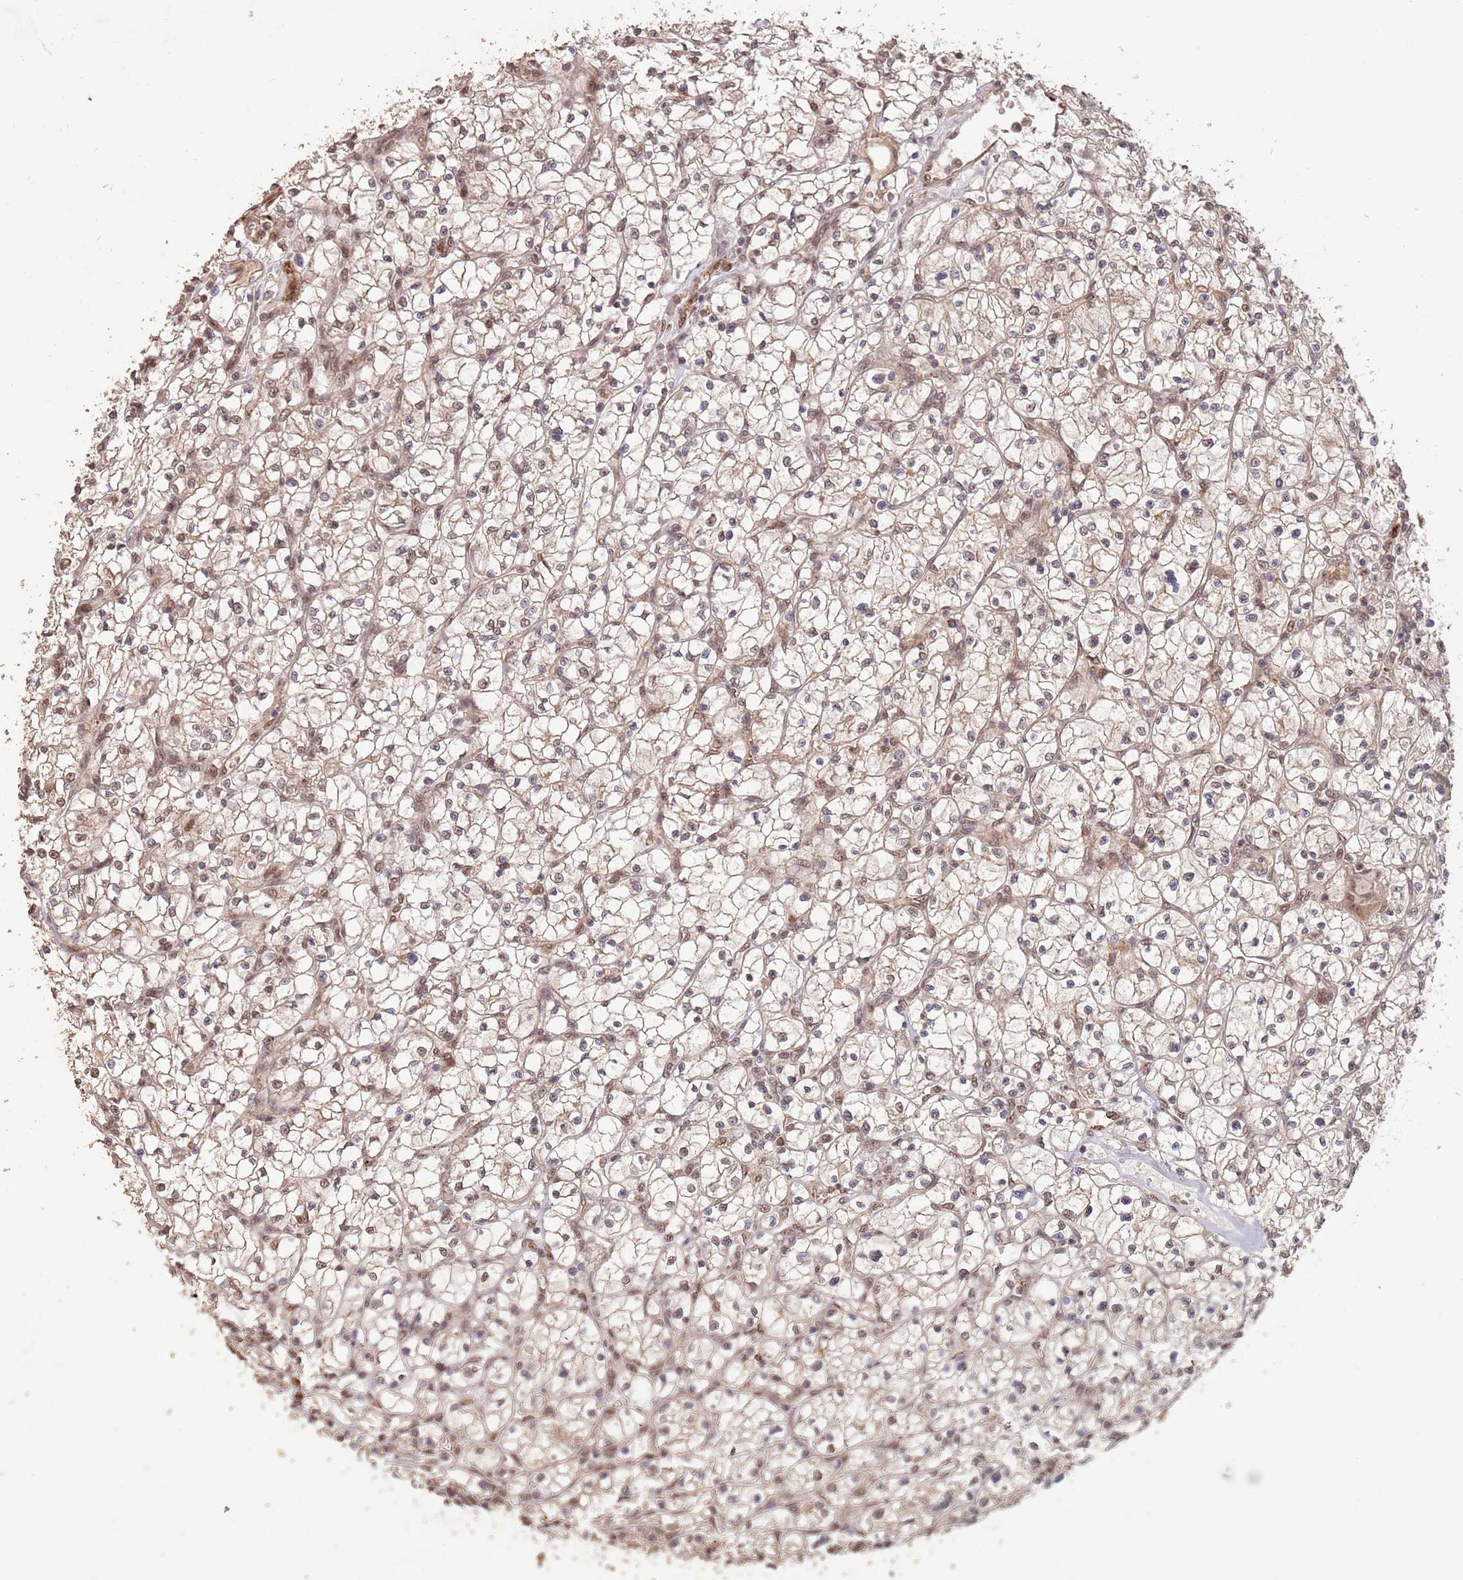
{"staining": {"intensity": "weak", "quantity": "25%-75%", "location": "cytoplasmic/membranous,nuclear"}, "tissue": "renal cancer", "cell_type": "Tumor cells", "image_type": "cancer", "snomed": [{"axis": "morphology", "description": "Adenocarcinoma, NOS"}, {"axis": "topography", "description": "Kidney"}], "caption": "Immunohistochemical staining of renal cancer demonstrates low levels of weak cytoplasmic/membranous and nuclear protein expression in approximately 25%-75% of tumor cells.", "gene": "RFXANK", "patient": {"sex": "female", "age": 64}}